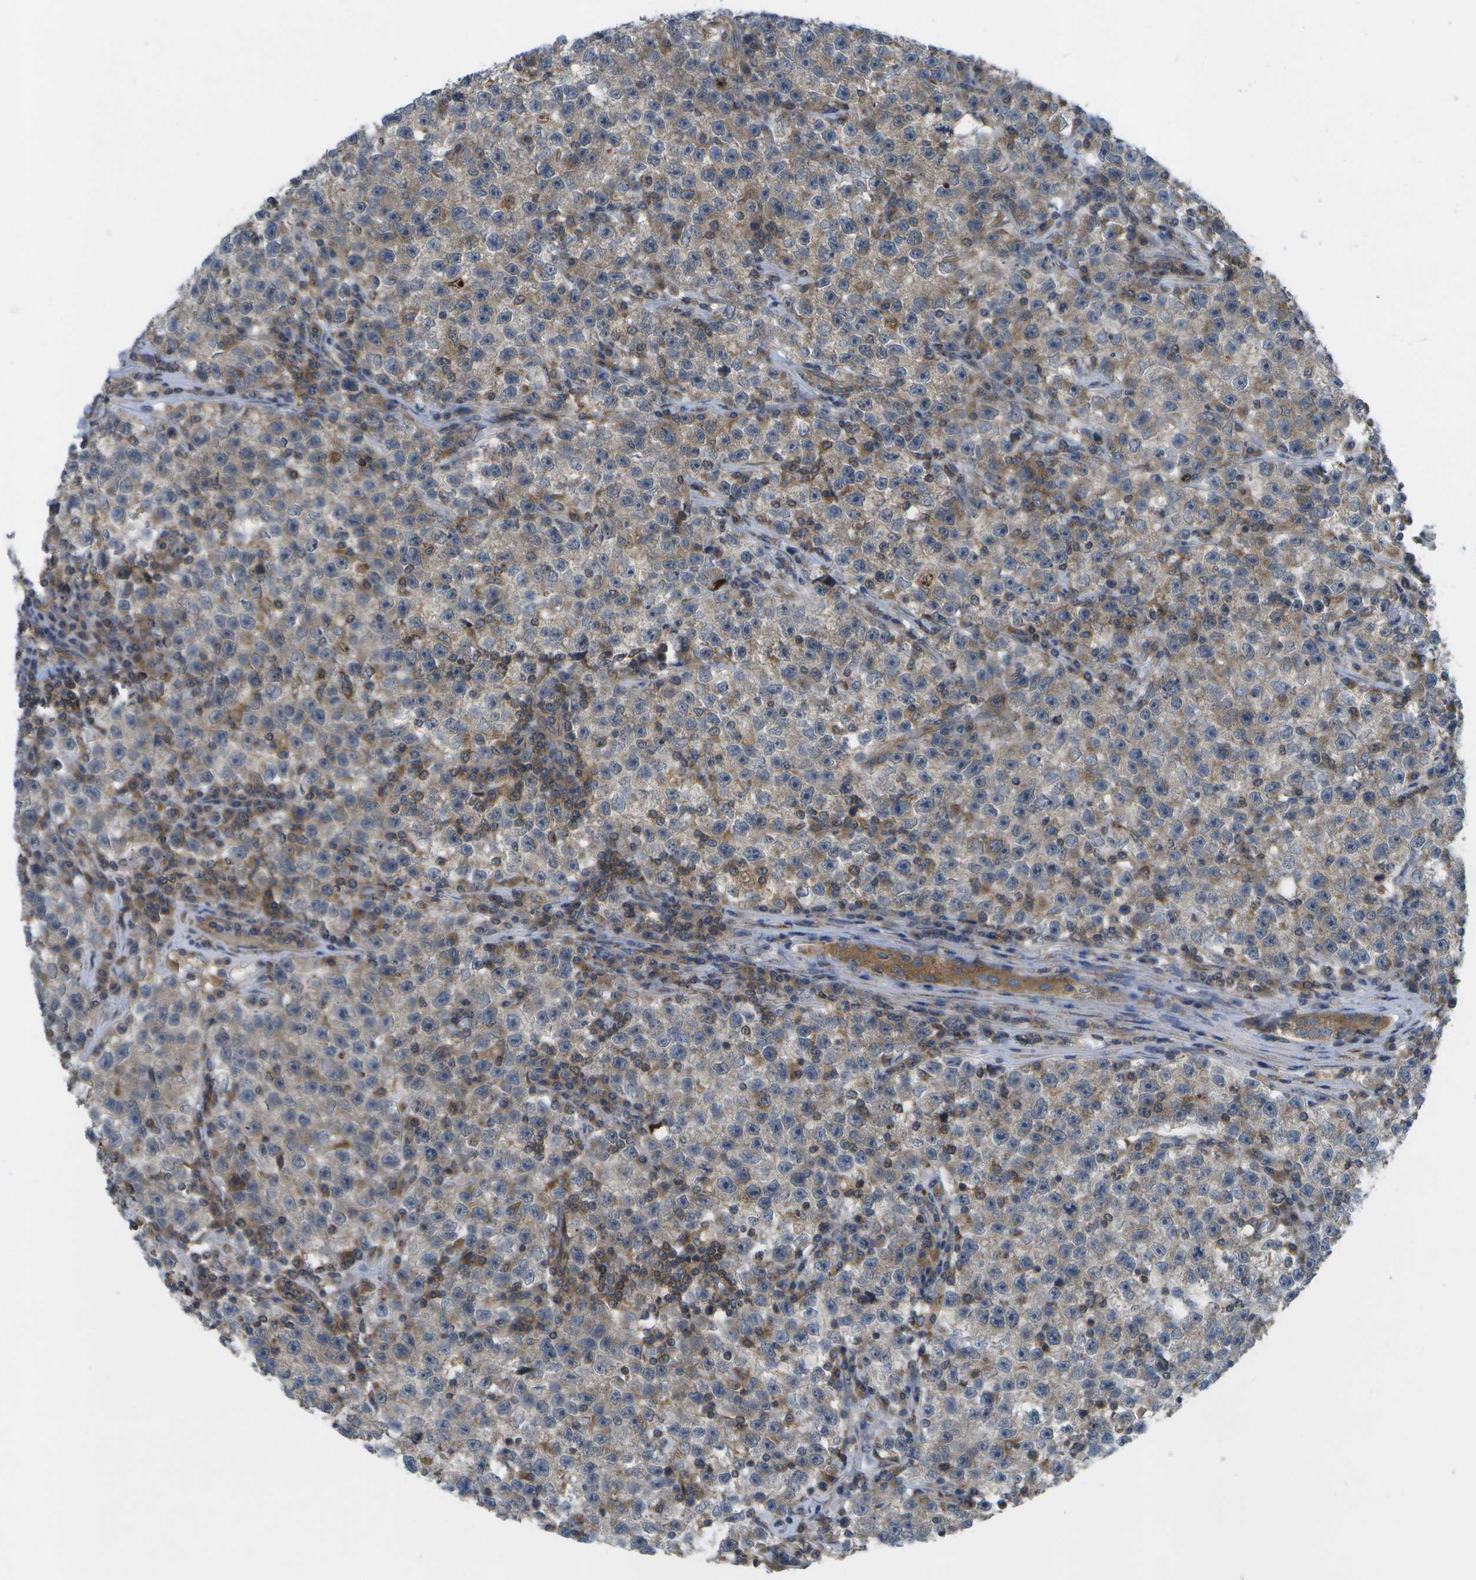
{"staining": {"intensity": "weak", "quantity": ">75%", "location": "cytoplasmic/membranous"}, "tissue": "testis cancer", "cell_type": "Tumor cells", "image_type": "cancer", "snomed": [{"axis": "morphology", "description": "Seminoma, NOS"}, {"axis": "topography", "description": "Testis"}], "caption": "This image shows IHC staining of seminoma (testis), with low weak cytoplasmic/membranous positivity in approximately >75% of tumor cells.", "gene": "DPM3", "patient": {"sex": "male", "age": 22}}